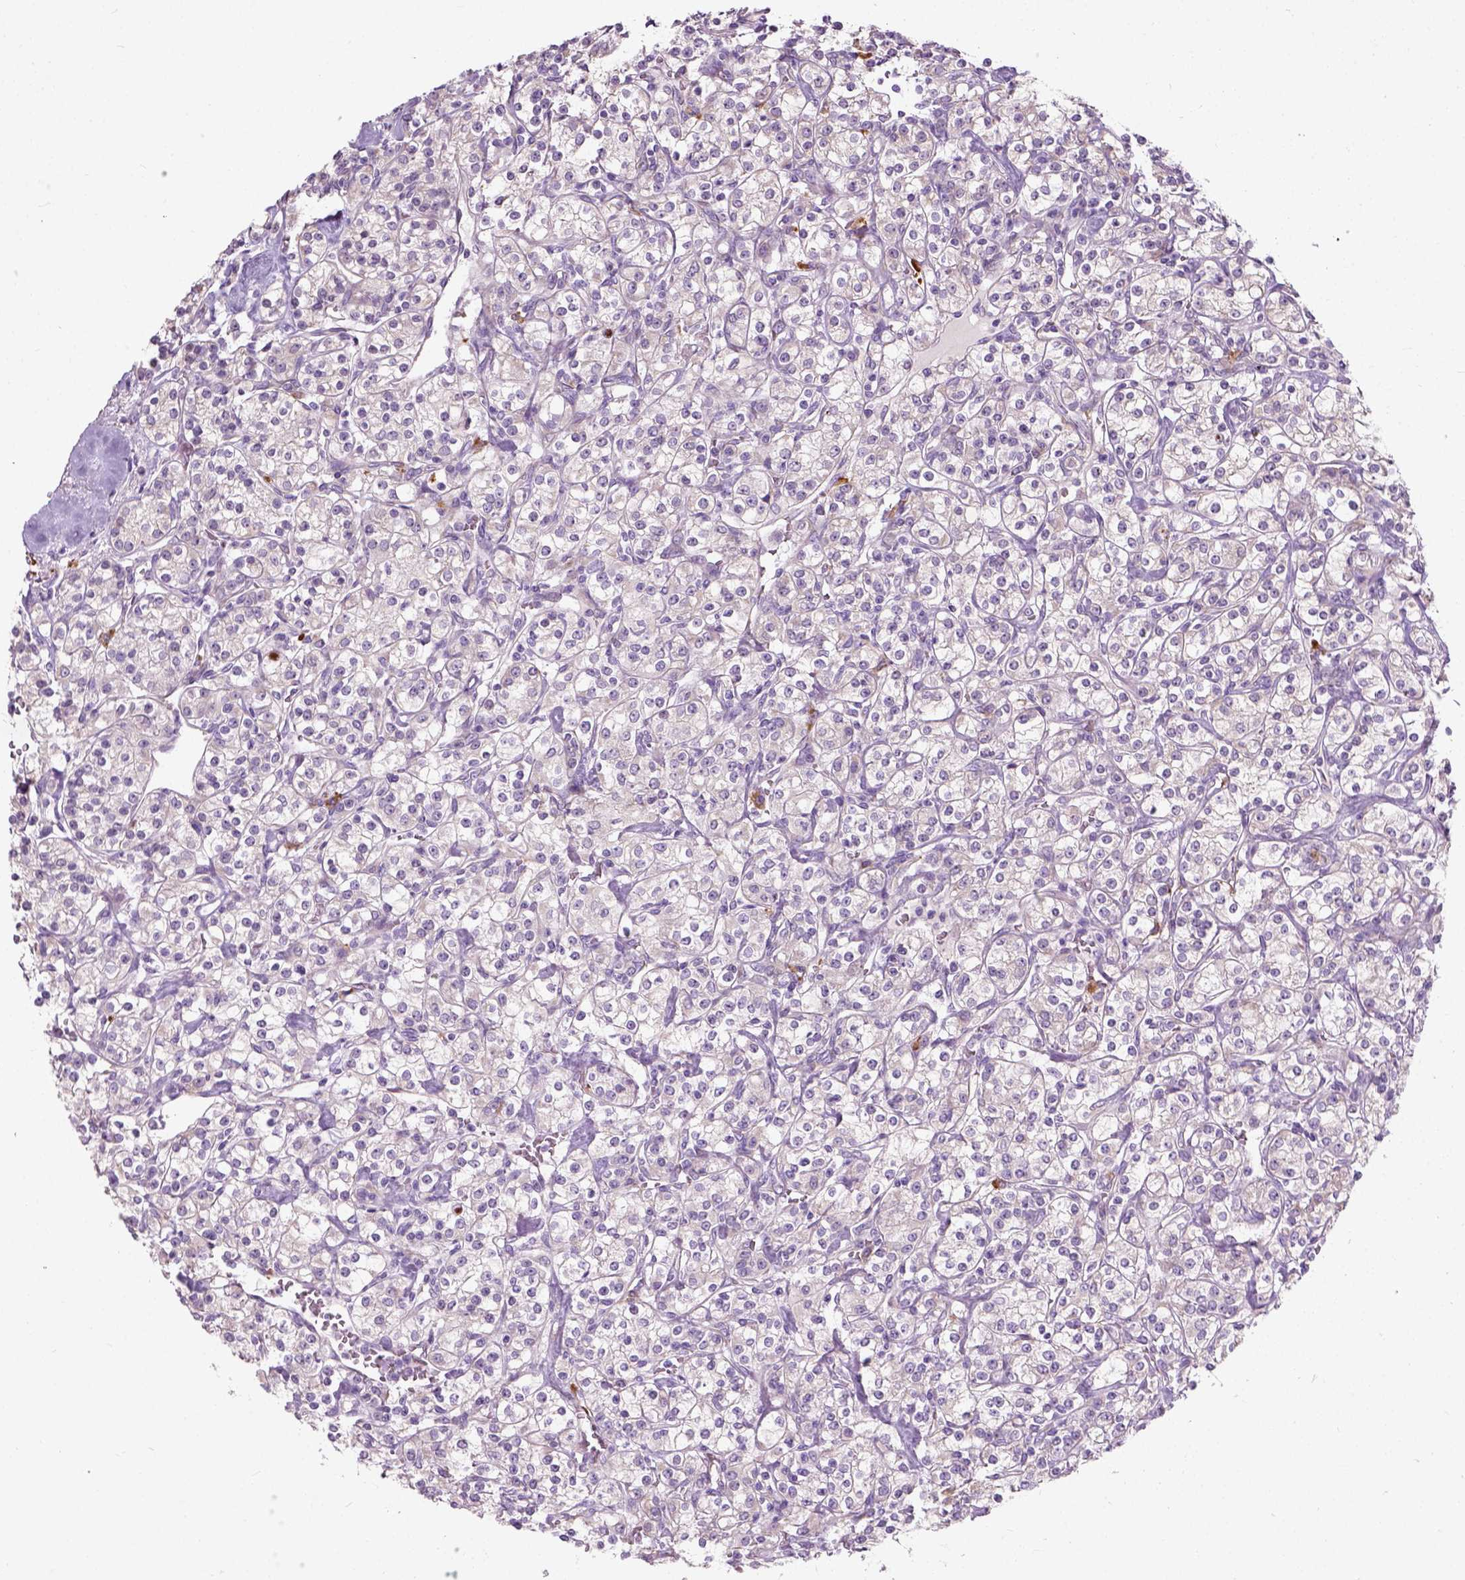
{"staining": {"intensity": "negative", "quantity": "none", "location": "none"}, "tissue": "renal cancer", "cell_type": "Tumor cells", "image_type": "cancer", "snomed": [{"axis": "morphology", "description": "Adenocarcinoma, NOS"}, {"axis": "topography", "description": "Kidney"}], "caption": "Tumor cells are negative for protein expression in human adenocarcinoma (renal).", "gene": "TRIM72", "patient": {"sex": "male", "age": 77}}